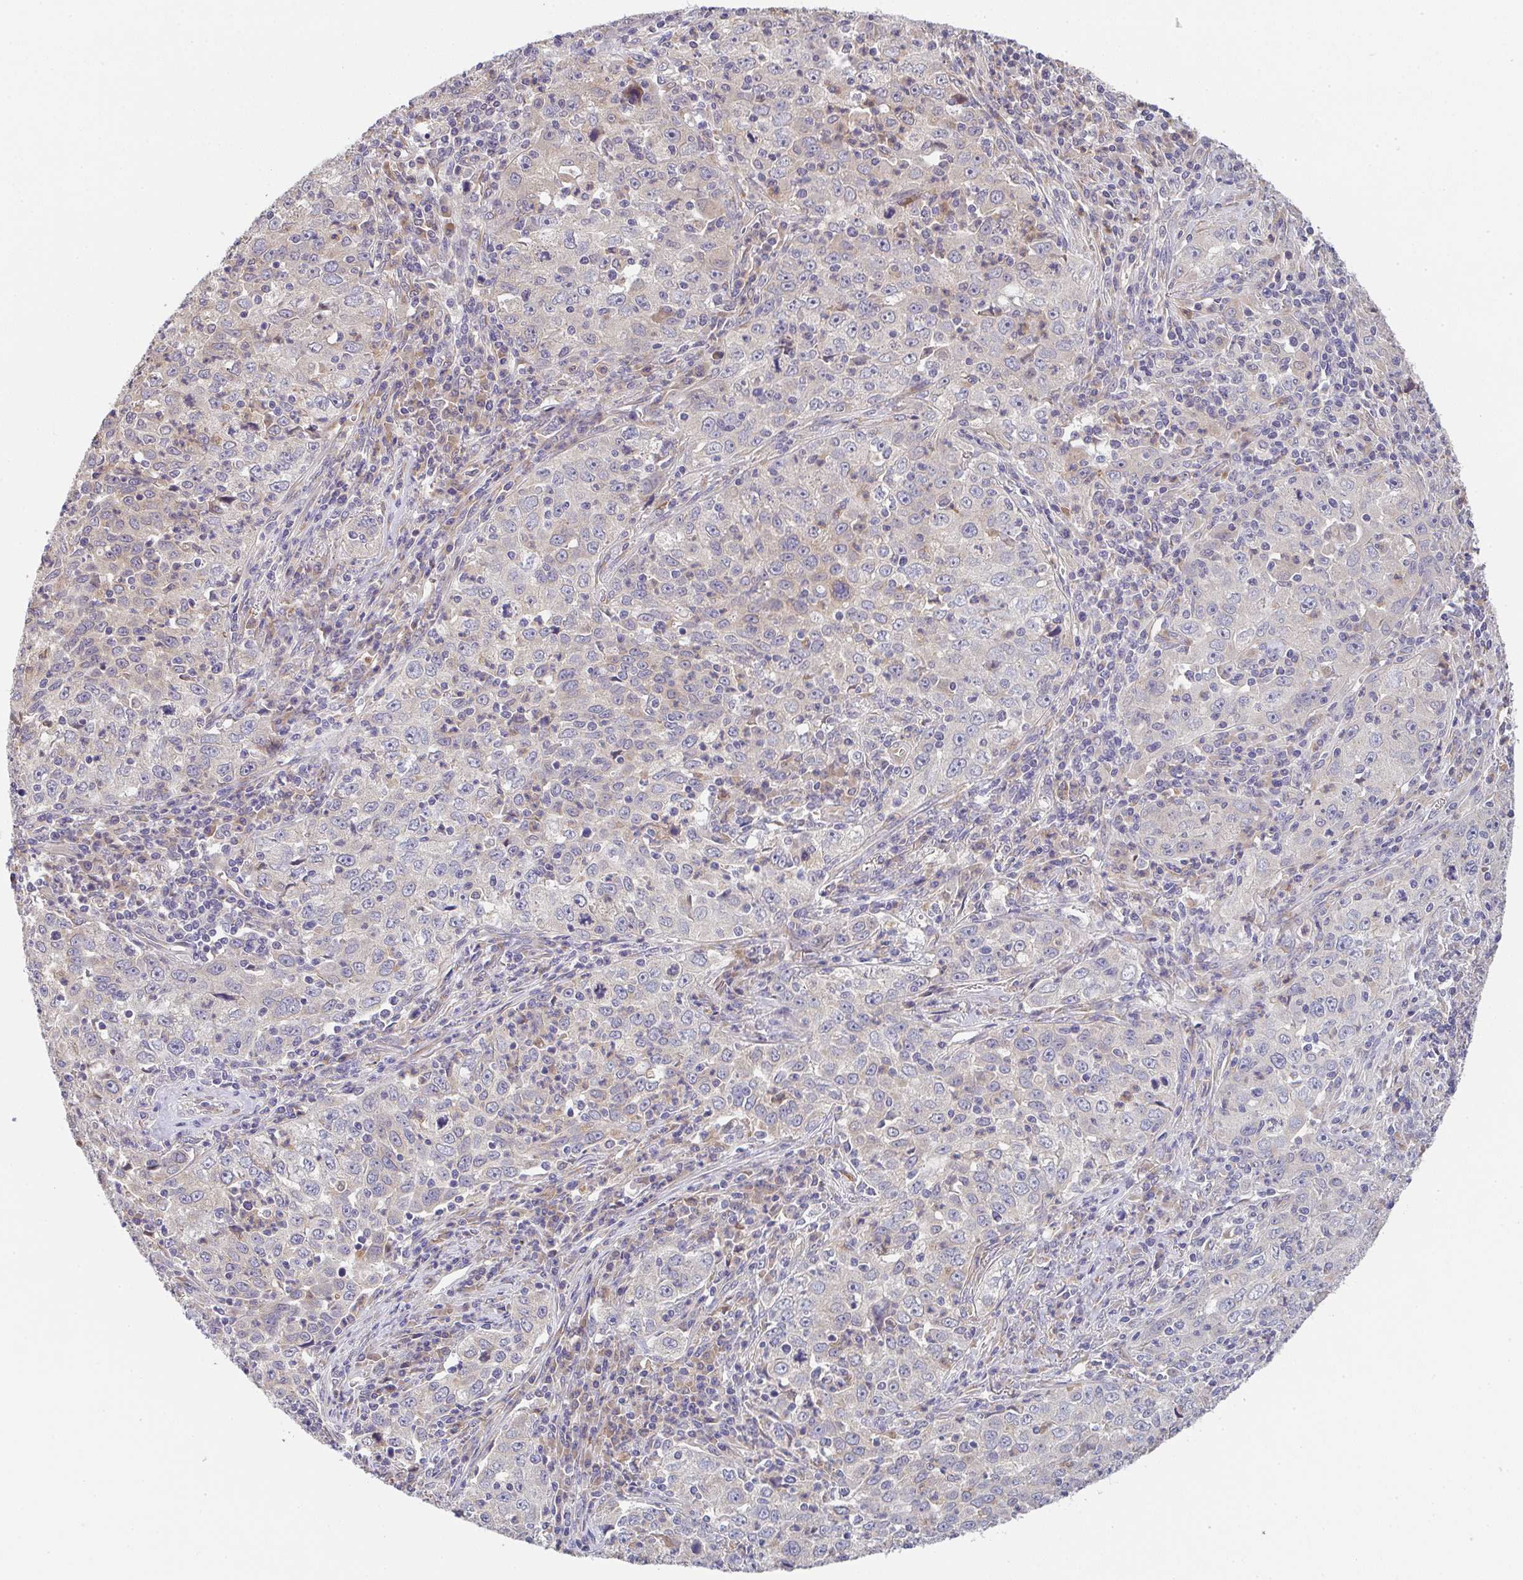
{"staining": {"intensity": "negative", "quantity": "none", "location": "none"}, "tissue": "lung cancer", "cell_type": "Tumor cells", "image_type": "cancer", "snomed": [{"axis": "morphology", "description": "Squamous cell carcinoma, NOS"}, {"axis": "topography", "description": "Lung"}], "caption": "This photomicrograph is of lung cancer (squamous cell carcinoma) stained with IHC to label a protein in brown with the nuclei are counter-stained blue. There is no positivity in tumor cells. (Brightfield microscopy of DAB immunohistochemistry (IHC) at high magnification).", "gene": "TSPAN31", "patient": {"sex": "male", "age": 71}}